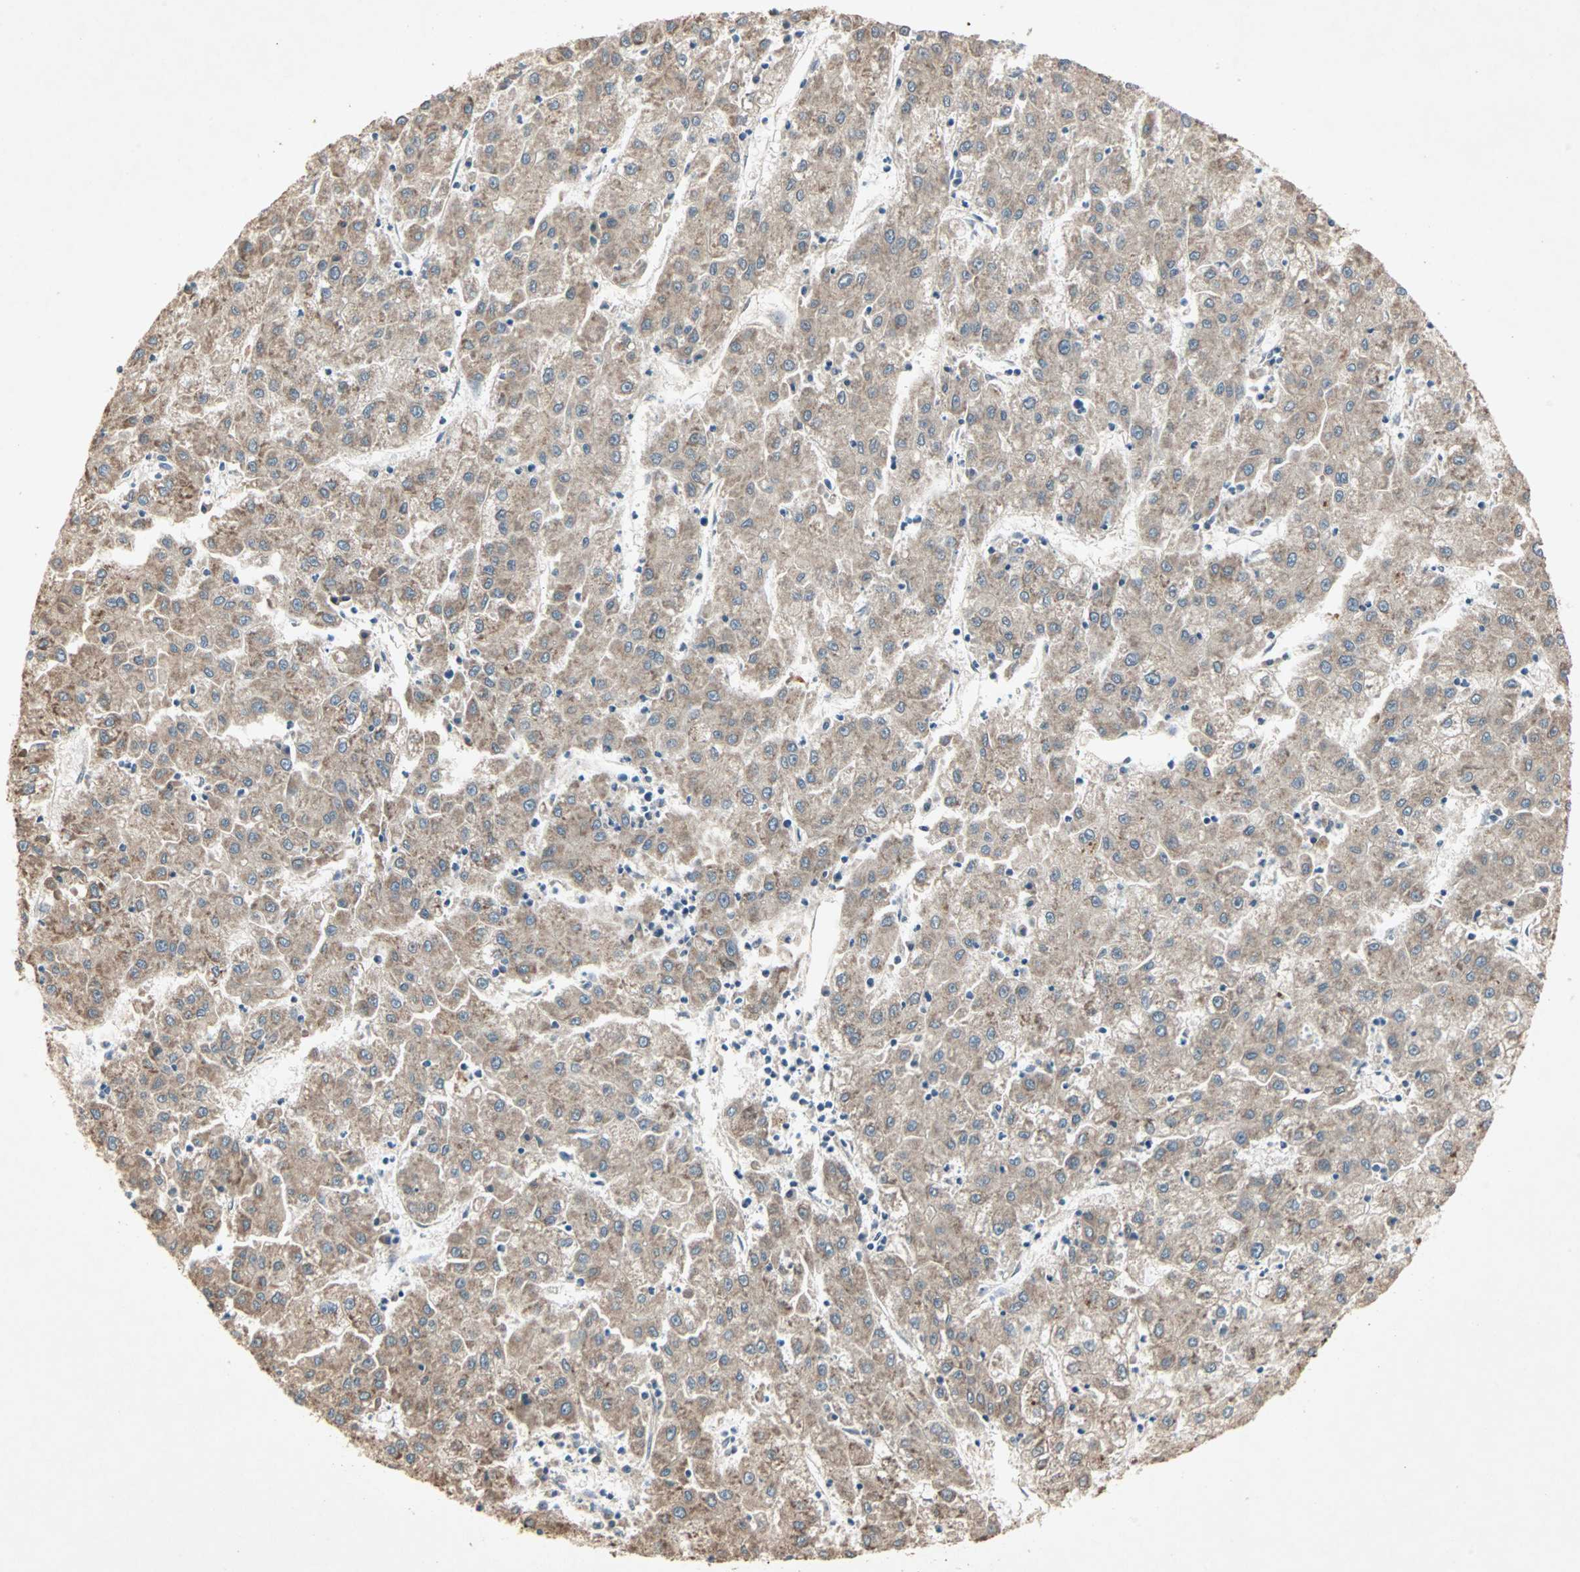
{"staining": {"intensity": "weak", "quantity": "25%-75%", "location": "cytoplasmic/membranous"}, "tissue": "liver cancer", "cell_type": "Tumor cells", "image_type": "cancer", "snomed": [{"axis": "morphology", "description": "Carcinoma, Hepatocellular, NOS"}, {"axis": "topography", "description": "Liver"}], "caption": "Liver hepatocellular carcinoma tissue displays weak cytoplasmic/membranous expression in approximately 25%-75% of tumor cells, visualized by immunohistochemistry.", "gene": "JMJD7-PLA2G4B", "patient": {"sex": "male", "age": 72}}